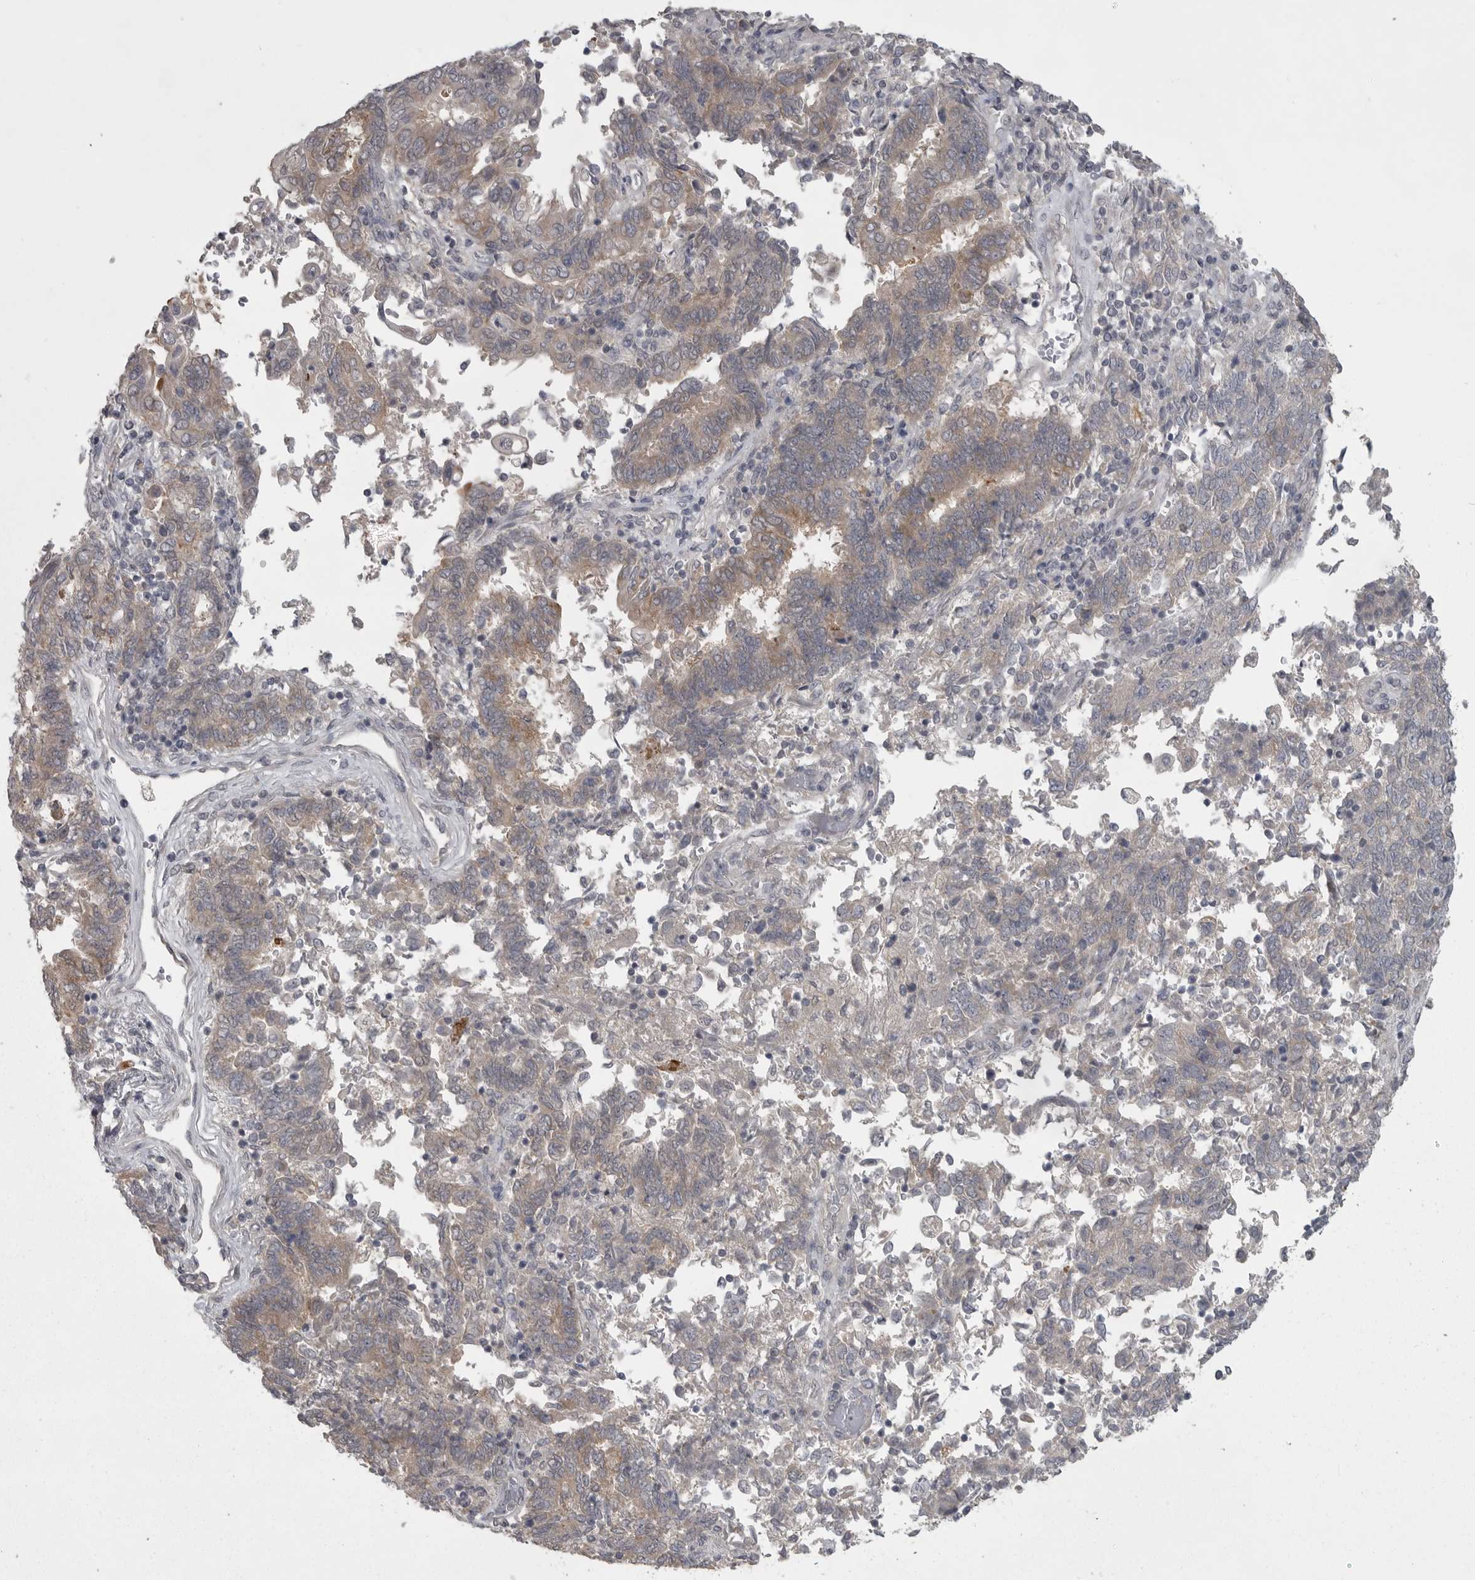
{"staining": {"intensity": "weak", "quantity": "<25%", "location": "cytoplasmic/membranous"}, "tissue": "endometrial cancer", "cell_type": "Tumor cells", "image_type": "cancer", "snomed": [{"axis": "morphology", "description": "Adenocarcinoma, NOS"}, {"axis": "topography", "description": "Endometrium"}], "caption": "DAB (3,3'-diaminobenzidine) immunohistochemical staining of human endometrial adenocarcinoma exhibits no significant staining in tumor cells. (Stains: DAB IHC with hematoxylin counter stain, Microscopy: brightfield microscopy at high magnification).", "gene": "PHF13", "patient": {"sex": "female", "age": 80}}